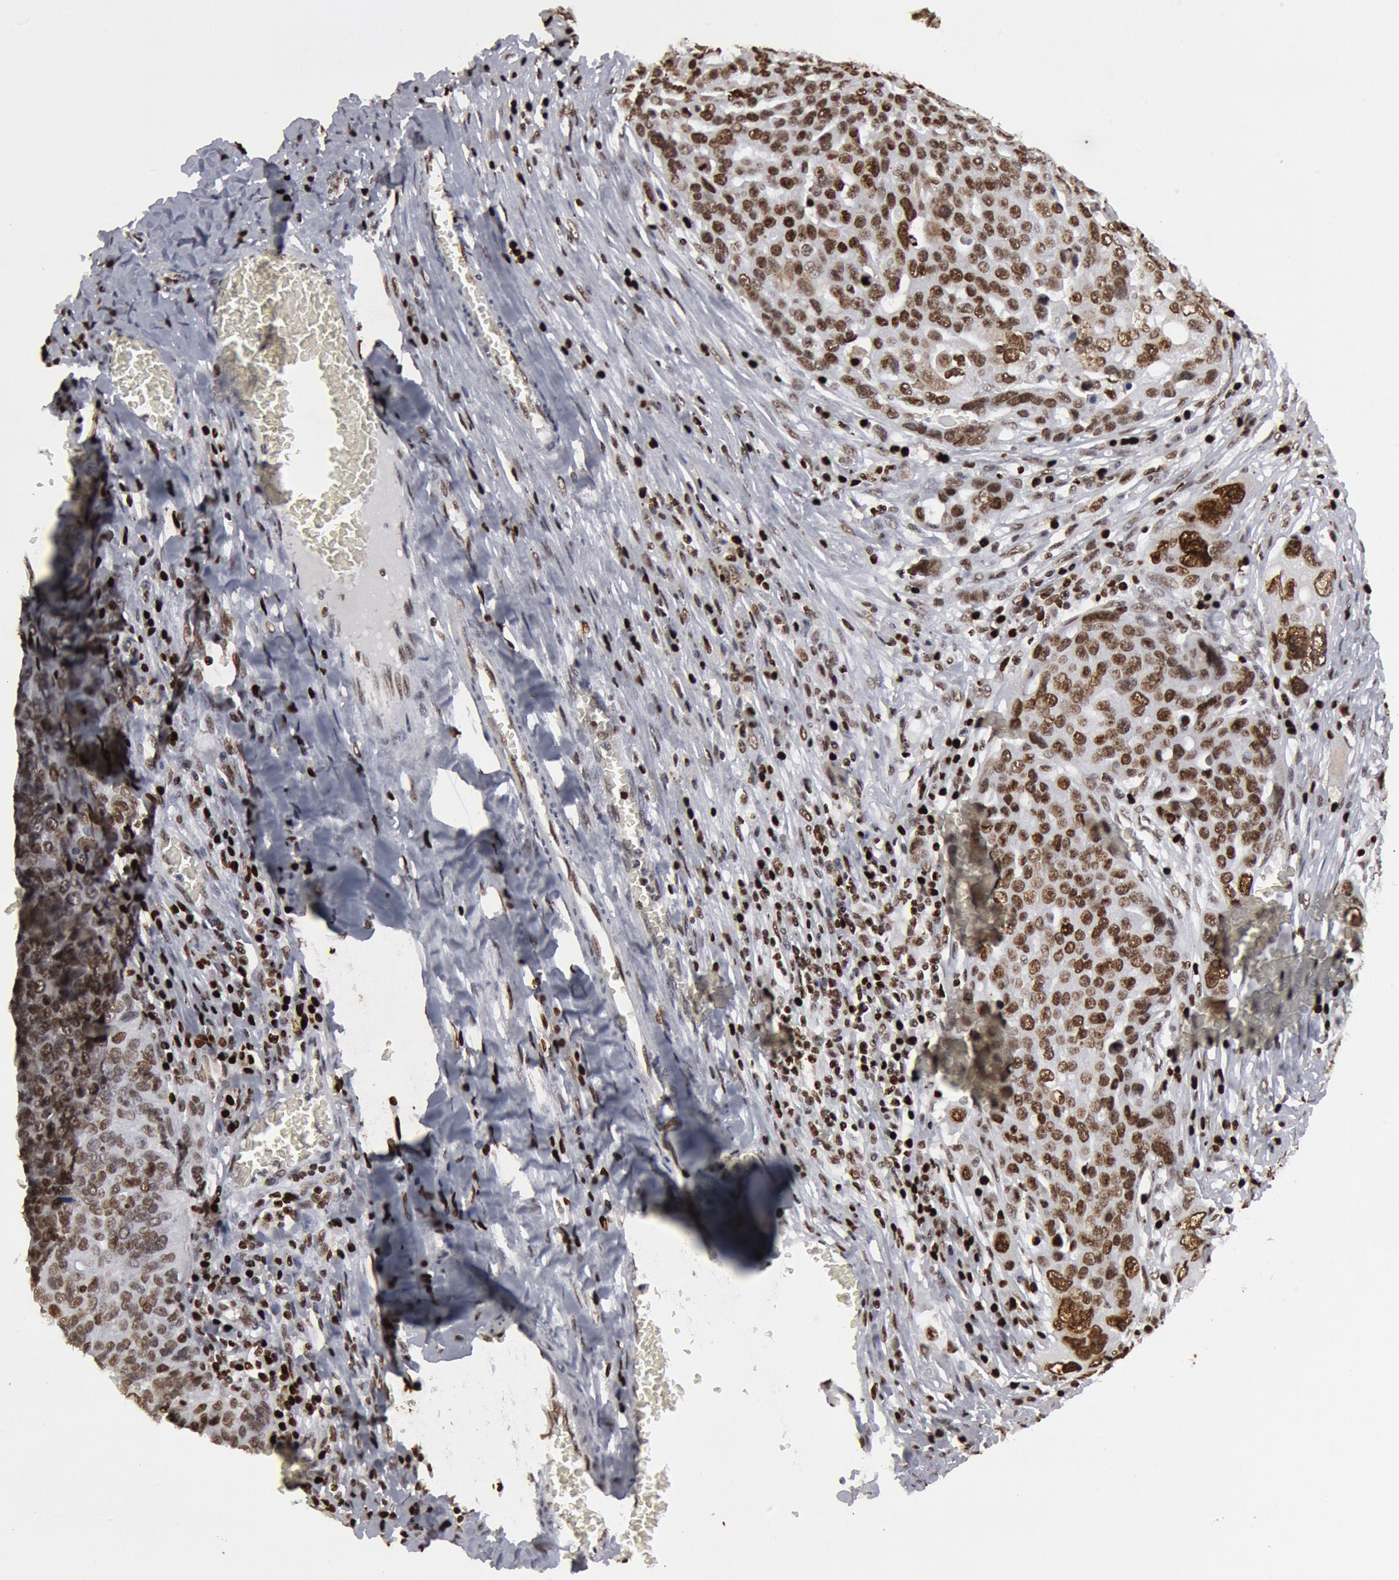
{"staining": {"intensity": "strong", "quantity": ">75%", "location": "nuclear"}, "tissue": "ovarian cancer", "cell_type": "Tumor cells", "image_type": "cancer", "snomed": [{"axis": "morphology", "description": "Carcinoma, endometroid"}, {"axis": "topography", "description": "Ovary"}], "caption": "Approximately >75% of tumor cells in endometroid carcinoma (ovarian) demonstrate strong nuclear protein expression as visualized by brown immunohistochemical staining.", "gene": "SUB1", "patient": {"sex": "female", "age": 75}}